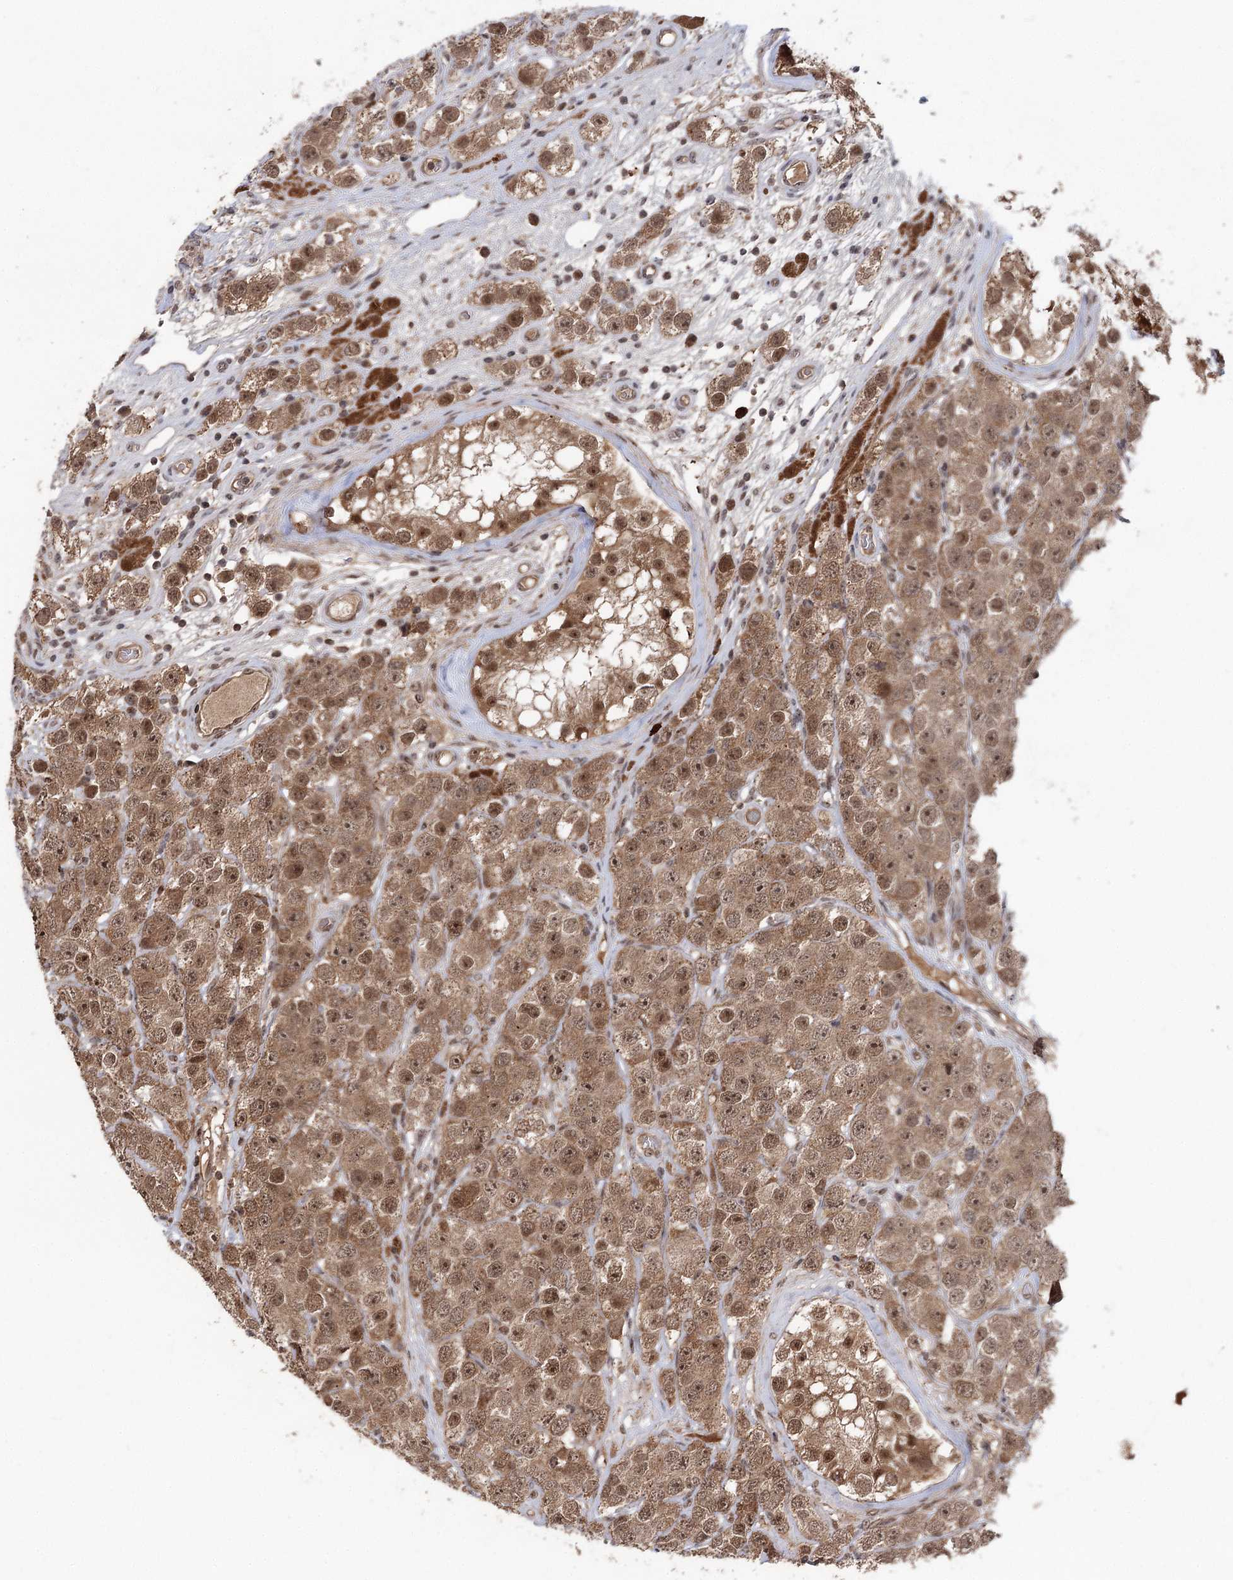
{"staining": {"intensity": "moderate", "quantity": ">75%", "location": "cytoplasmic/membranous,nuclear"}, "tissue": "testis cancer", "cell_type": "Tumor cells", "image_type": "cancer", "snomed": [{"axis": "morphology", "description": "Seminoma, NOS"}, {"axis": "topography", "description": "Testis"}], "caption": "Human testis seminoma stained for a protein (brown) demonstrates moderate cytoplasmic/membranous and nuclear positive staining in about >75% of tumor cells.", "gene": "FAM53B", "patient": {"sex": "male", "age": 28}}